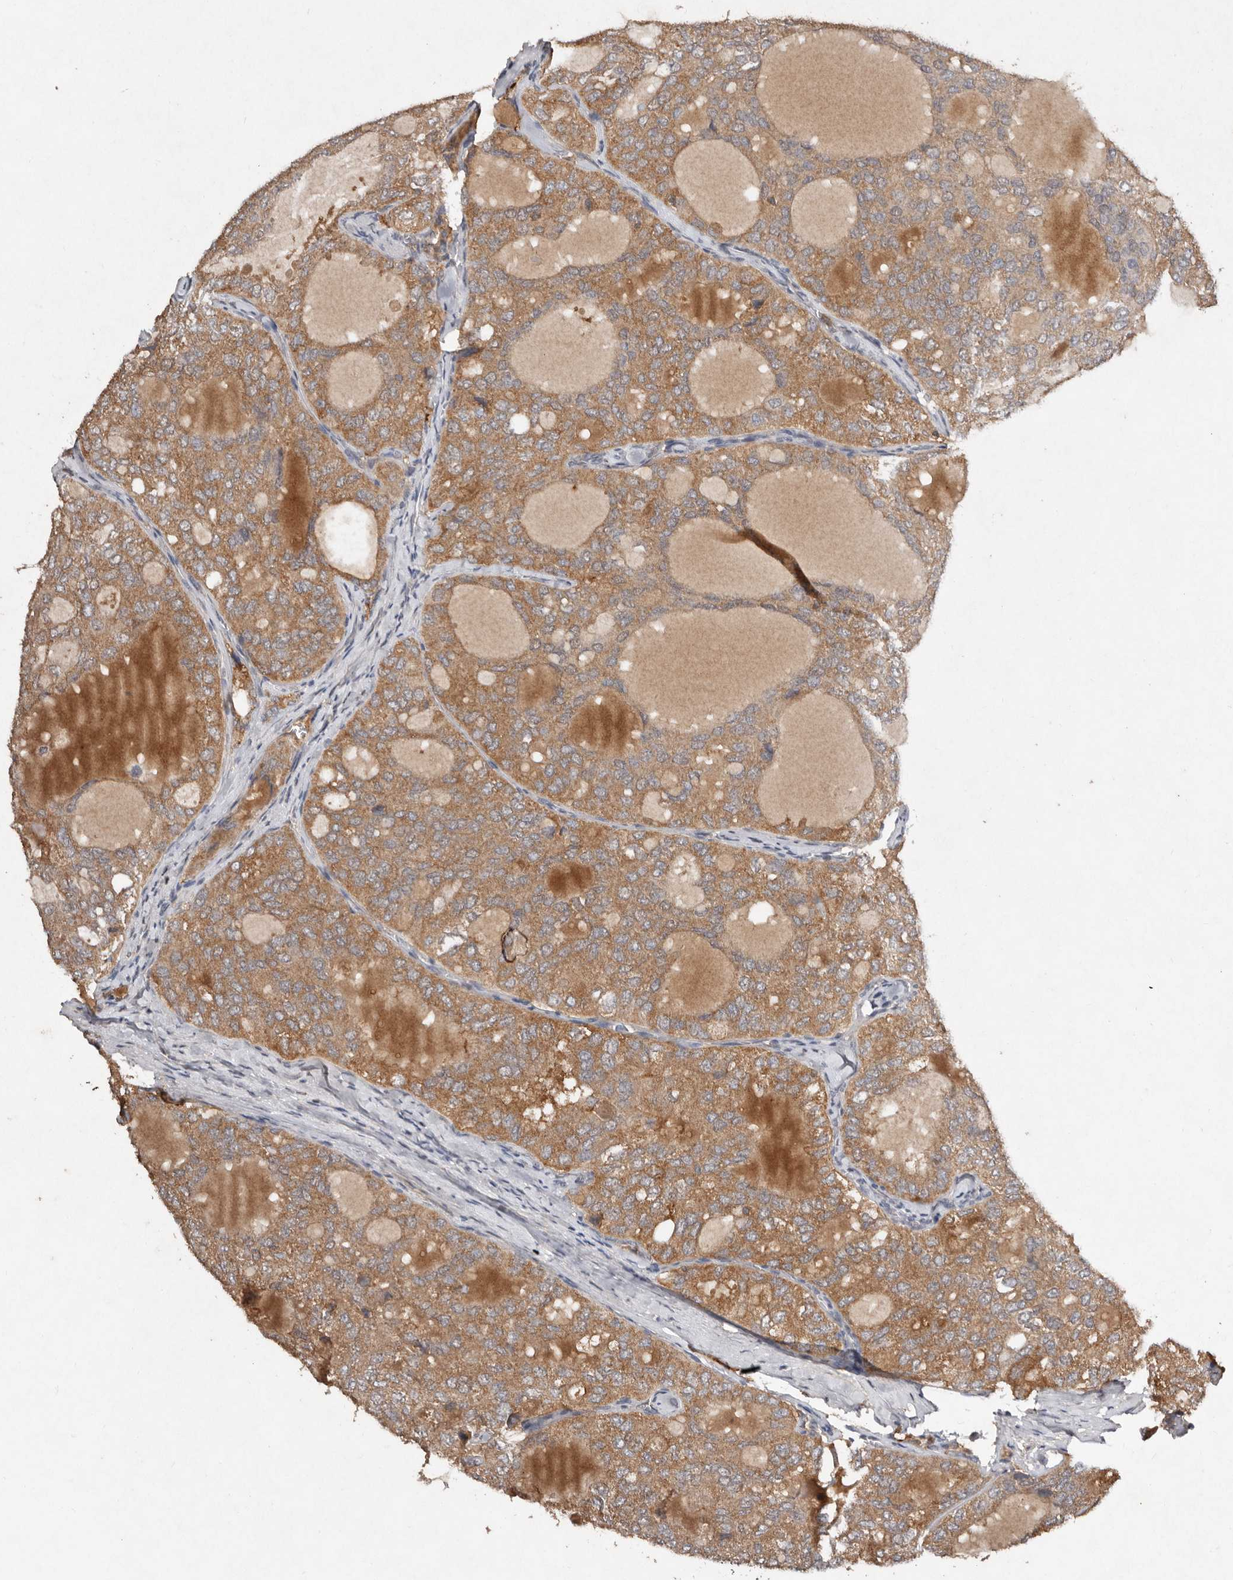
{"staining": {"intensity": "moderate", "quantity": ">75%", "location": "cytoplasmic/membranous"}, "tissue": "thyroid cancer", "cell_type": "Tumor cells", "image_type": "cancer", "snomed": [{"axis": "morphology", "description": "Follicular adenoma carcinoma, NOS"}, {"axis": "topography", "description": "Thyroid gland"}], "caption": "An IHC image of tumor tissue is shown. Protein staining in brown labels moderate cytoplasmic/membranous positivity in thyroid cancer (follicular adenoma carcinoma) within tumor cells.", "gene": "EDEM1", "patient": {"sex": "male", "age": 75}}